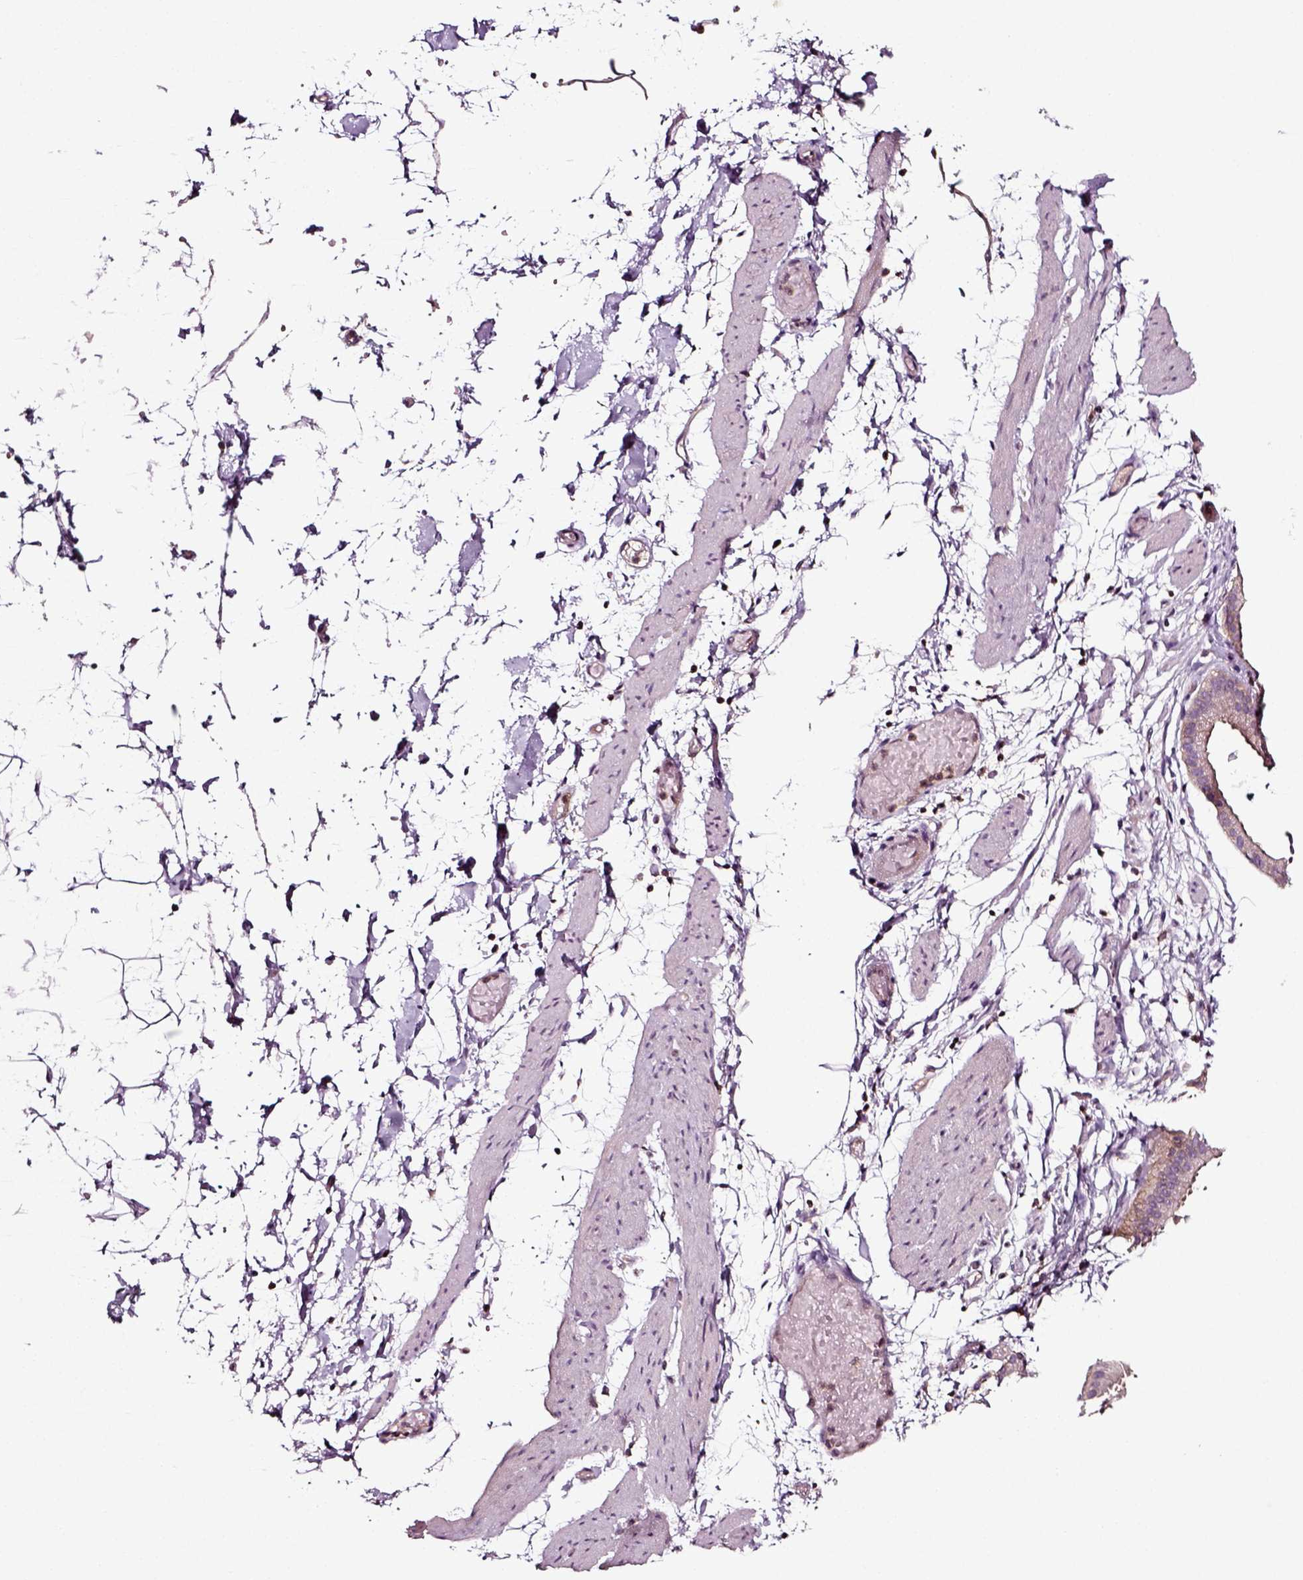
{"staining": {"intensity": "negative", "quantity": "none", "location": "none"}, "tissue": "adipose tissue", "cell_type": "Adipocytes", "image_type": "normal", "snomed": [{"axis": "morphology", "description": "Normal tissue, NOS"}, {"axis": "topography", "description": "Gallbladder"}, {"axis": "topography", "description": "Peripheral nerve tissue"}], "caption": "An IHC micrograph of benign adipose tissue is shown. There is no staining in adipocytes of adipose tissue.", "gene": "RHOF", "patient": {"sex": "female", "age": 45}}